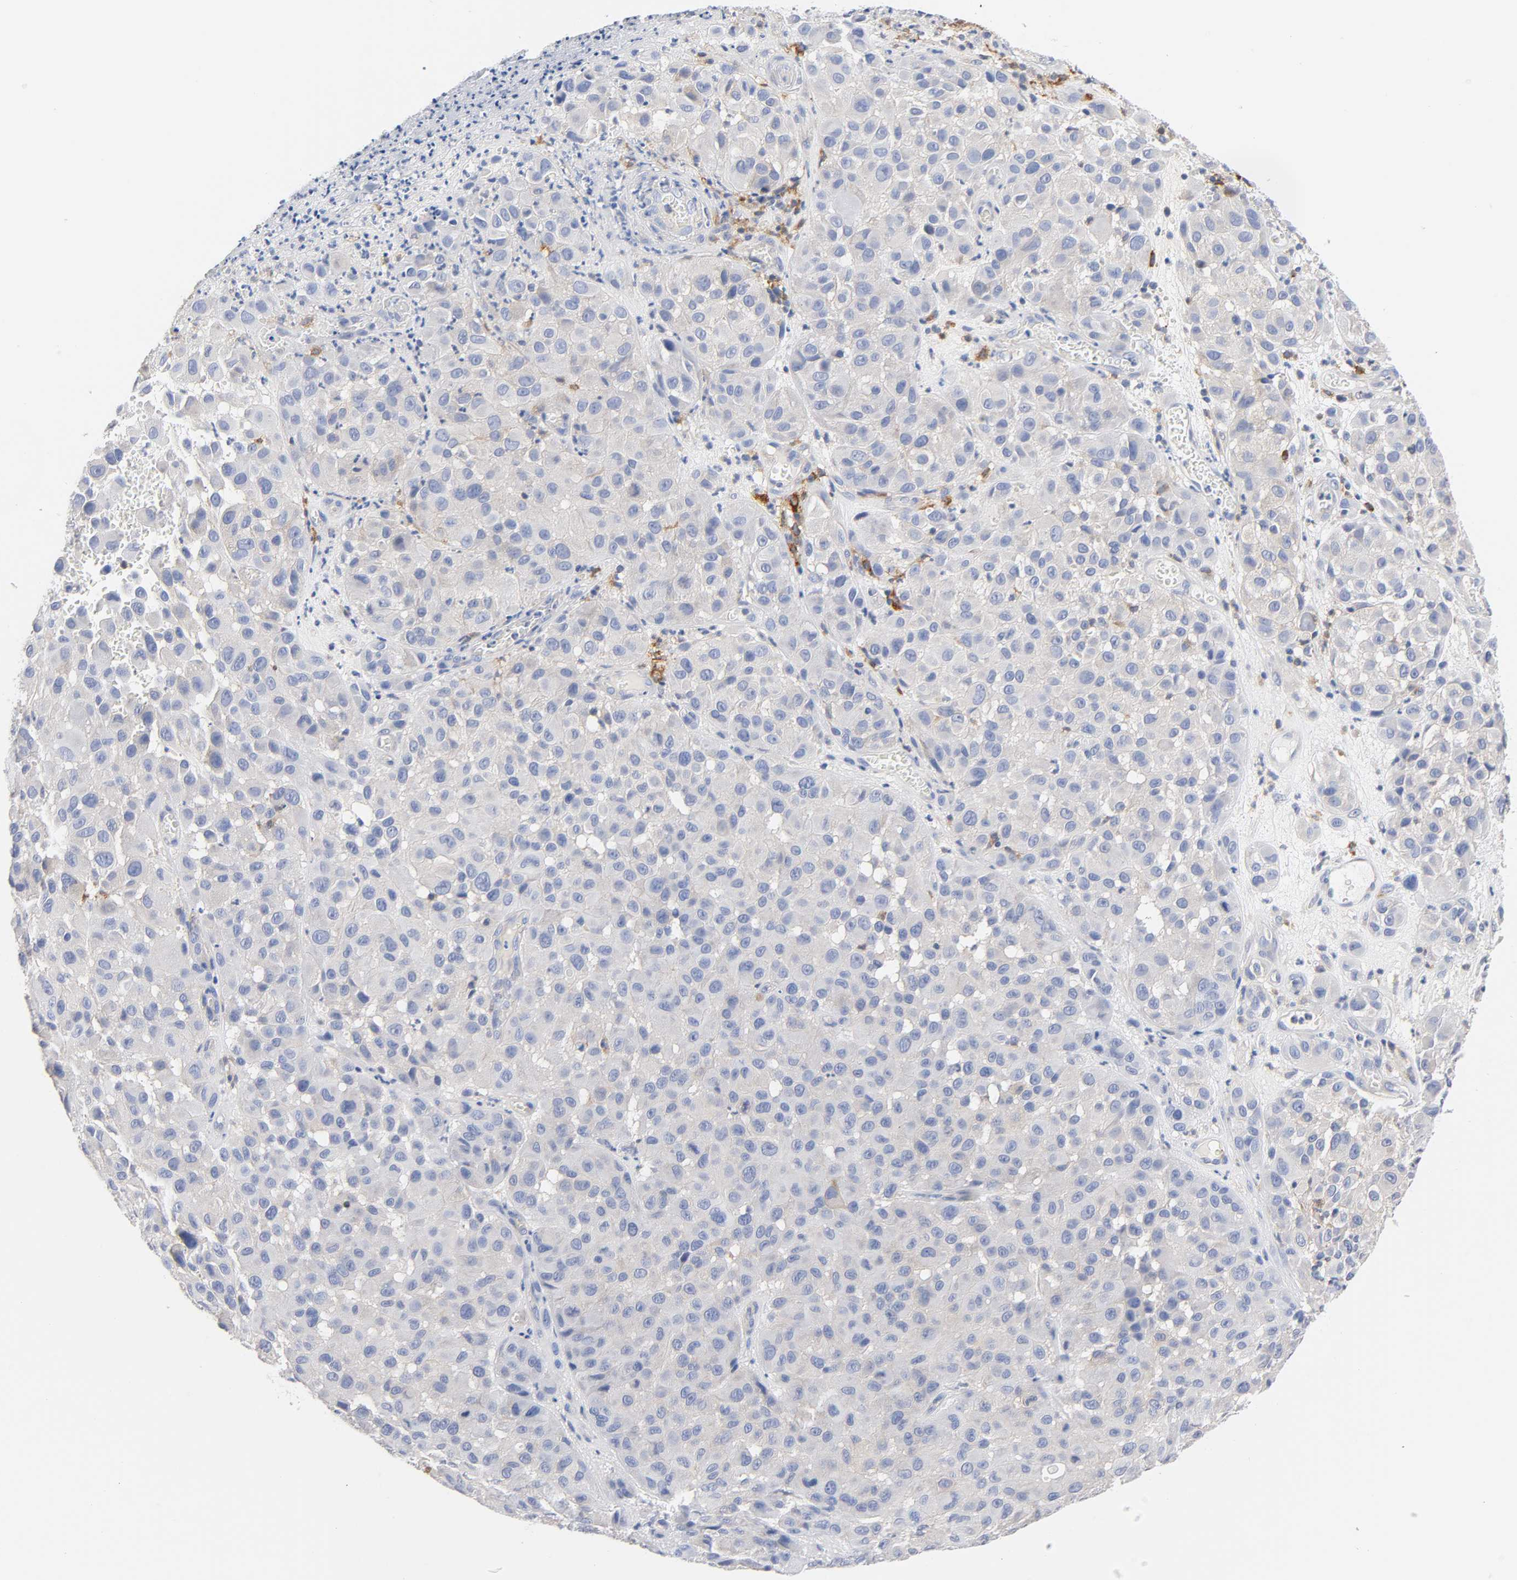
{"staining": {"intensity": "negative", "quantity": "none", "location": "none"}, "tissue": "melanoma", "cell_type": "Tumor cells", "image_type": "cancer", "snomed": [{"axis": "morphology", "description": "Malignant melanoma, NOS"}, {"axis": "topography", "description": "Skin"}], "caption": "Immunohistochemistry (IHC) of human malignant melanoma displays no expression in tumor cells.", "gene": "MALT1", "patient": {"sex": "female", "age": 21}}